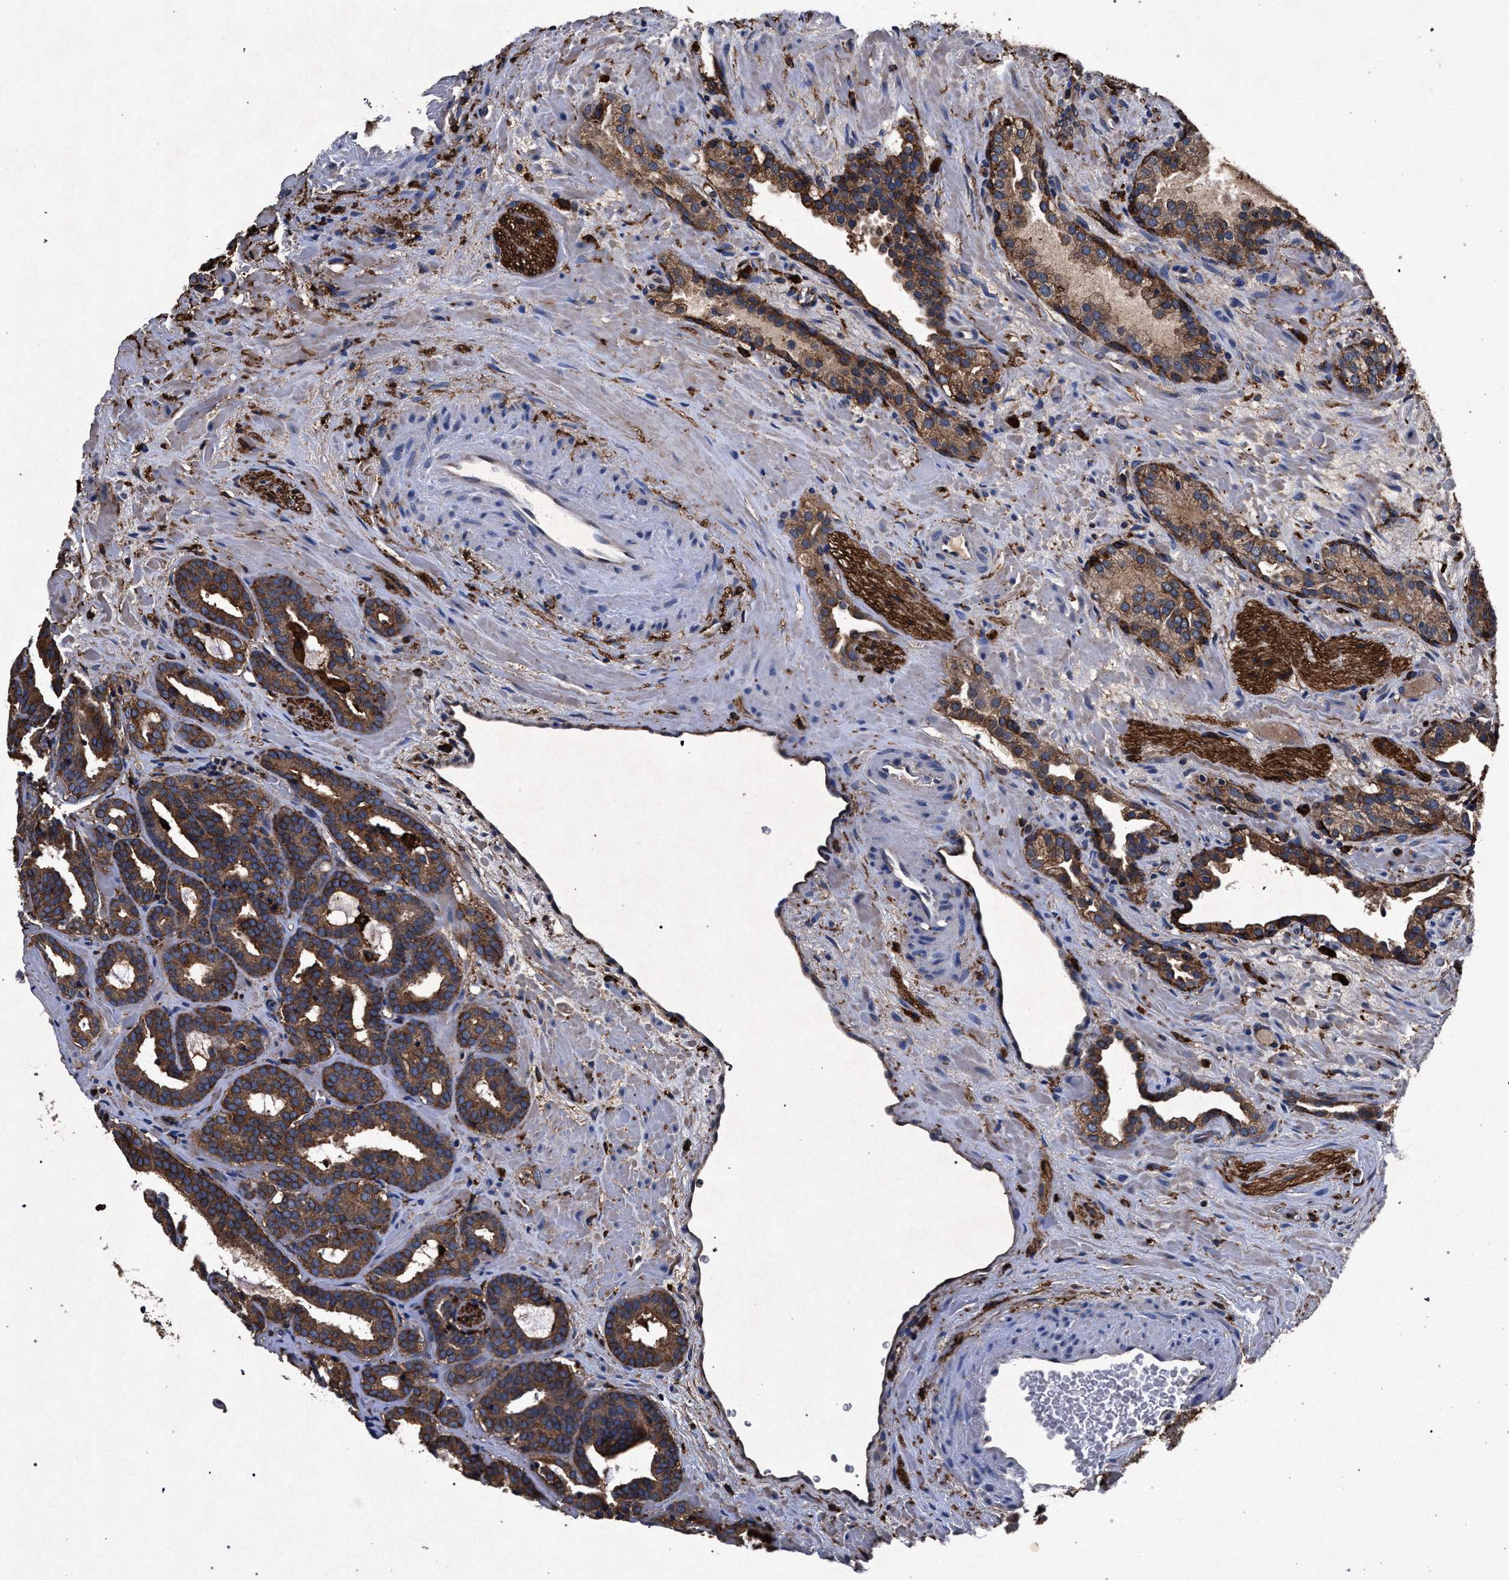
{"staining": {"intensity": "strong", "quantity": ">75%", "location": "cytoplasmic/membranous"}, "tissue": "prostate cancer", "cell_type": "Tumor cells", "image_type": "cancer", "snomed": [{"axis": "morphology", "description": "Adenocarcinoma, Low grade"}, {"axis": "topography", "description": "Prostate"}], "caption": "Prostate cancer (adenocarcinoma (low-grade)) stained with a protein marker shows strong staining in tumor cells.", "gene": "MARCKS", "patient": {"sex": "male", "age": 63}}